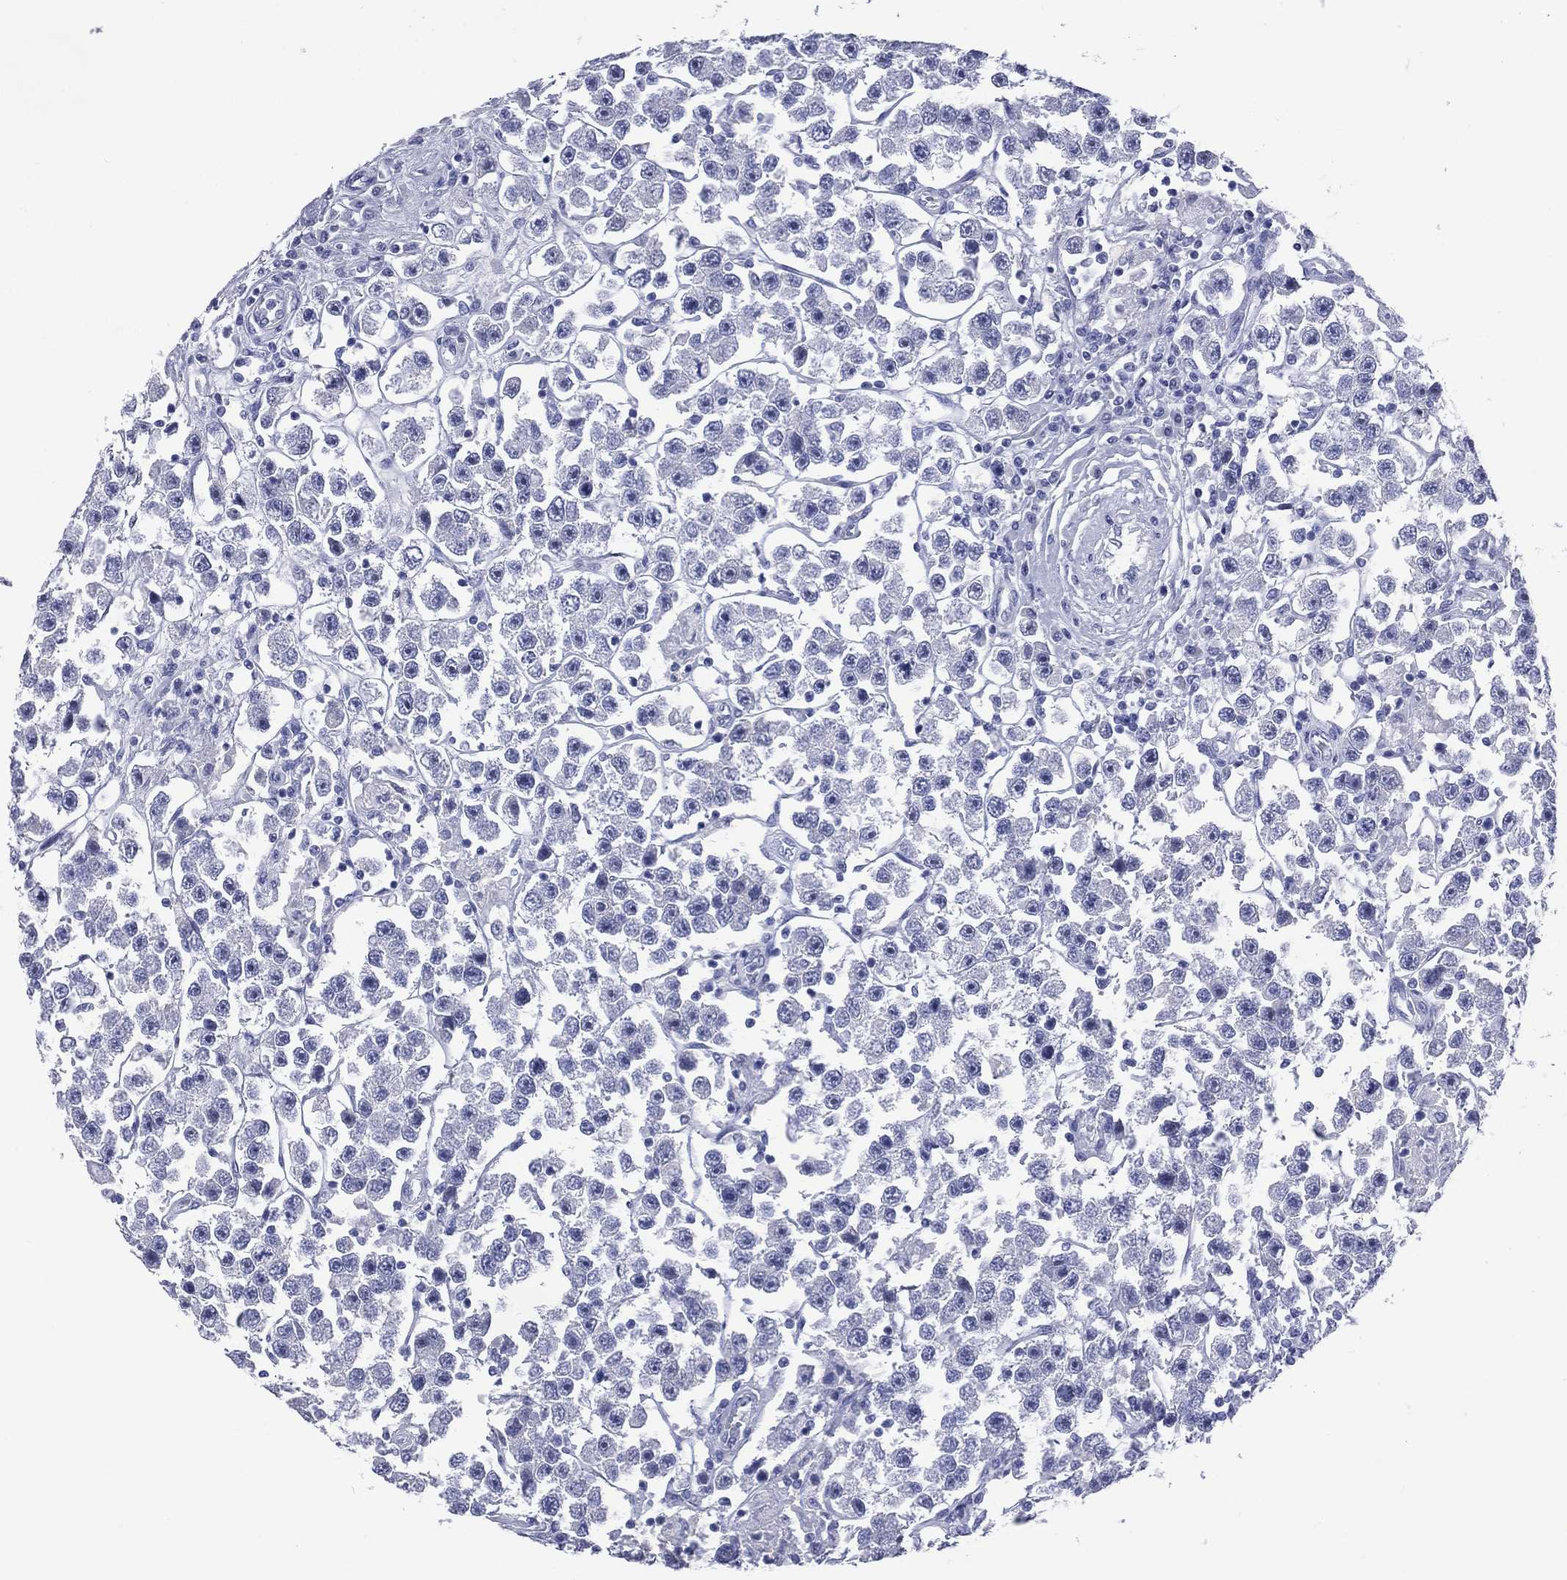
{"staining": {"intensity": "negative", "quantity": "none", "location": "none"}, "tissue": "testis cancer", "cell_type": "Tumor cells", "image_type": "cancer", "snomed": [{"axis": "morphology", "description": "Seminoma, NOS"}, {"axis": "topography", "description": "Testis"}], "caption": "The immunohistochemistry (IHC) image has no significant expression in tumor cells of testis cancer tissue. The staining is performed using DAB brown chromogen with nuclei counter-stained in using hematoxylin.", "gene": "CYLC1", "patient": {"sex": "male", "age": 45}}